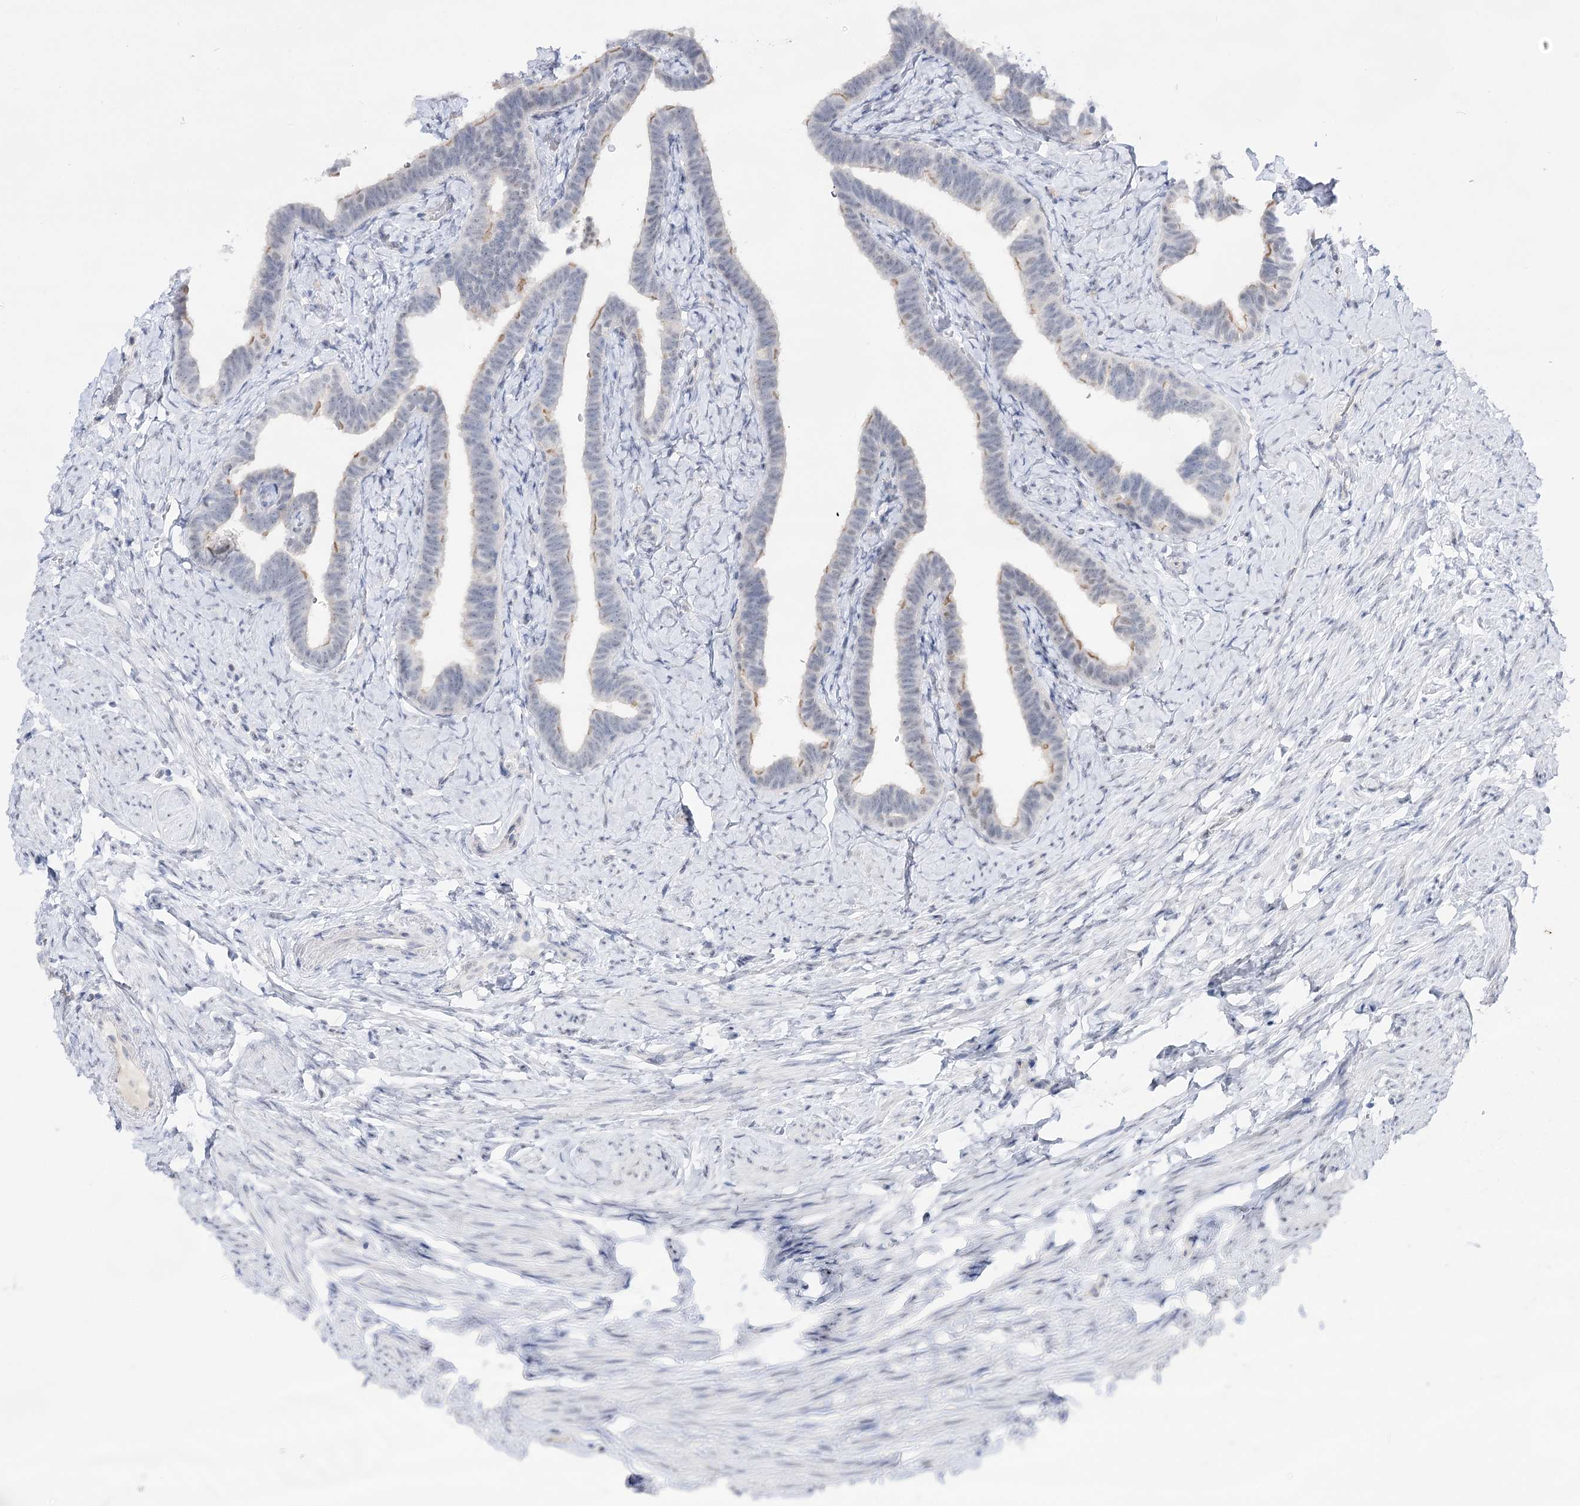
{"staining": {"intensity": "negative", "quantity": "none", "location": "none"}, "tissue": "fallopian tube", "cell_type": "Glandular cells", "image_type": "normal", "snomed": [{"axis": "morphology", "description": "Normal tissue, NOS"}, {"axis": "topography", "description": "Fallopian tube"}], "caption": "Immunohistochemical staining of benign human fallopian tube demonstrates no significant staining in glandular cells. (Immunohistochemistry, brightfield microscopy, high magnification).", "gene": "ATP10B", "patient": {"sex": "female", "age": 39}}